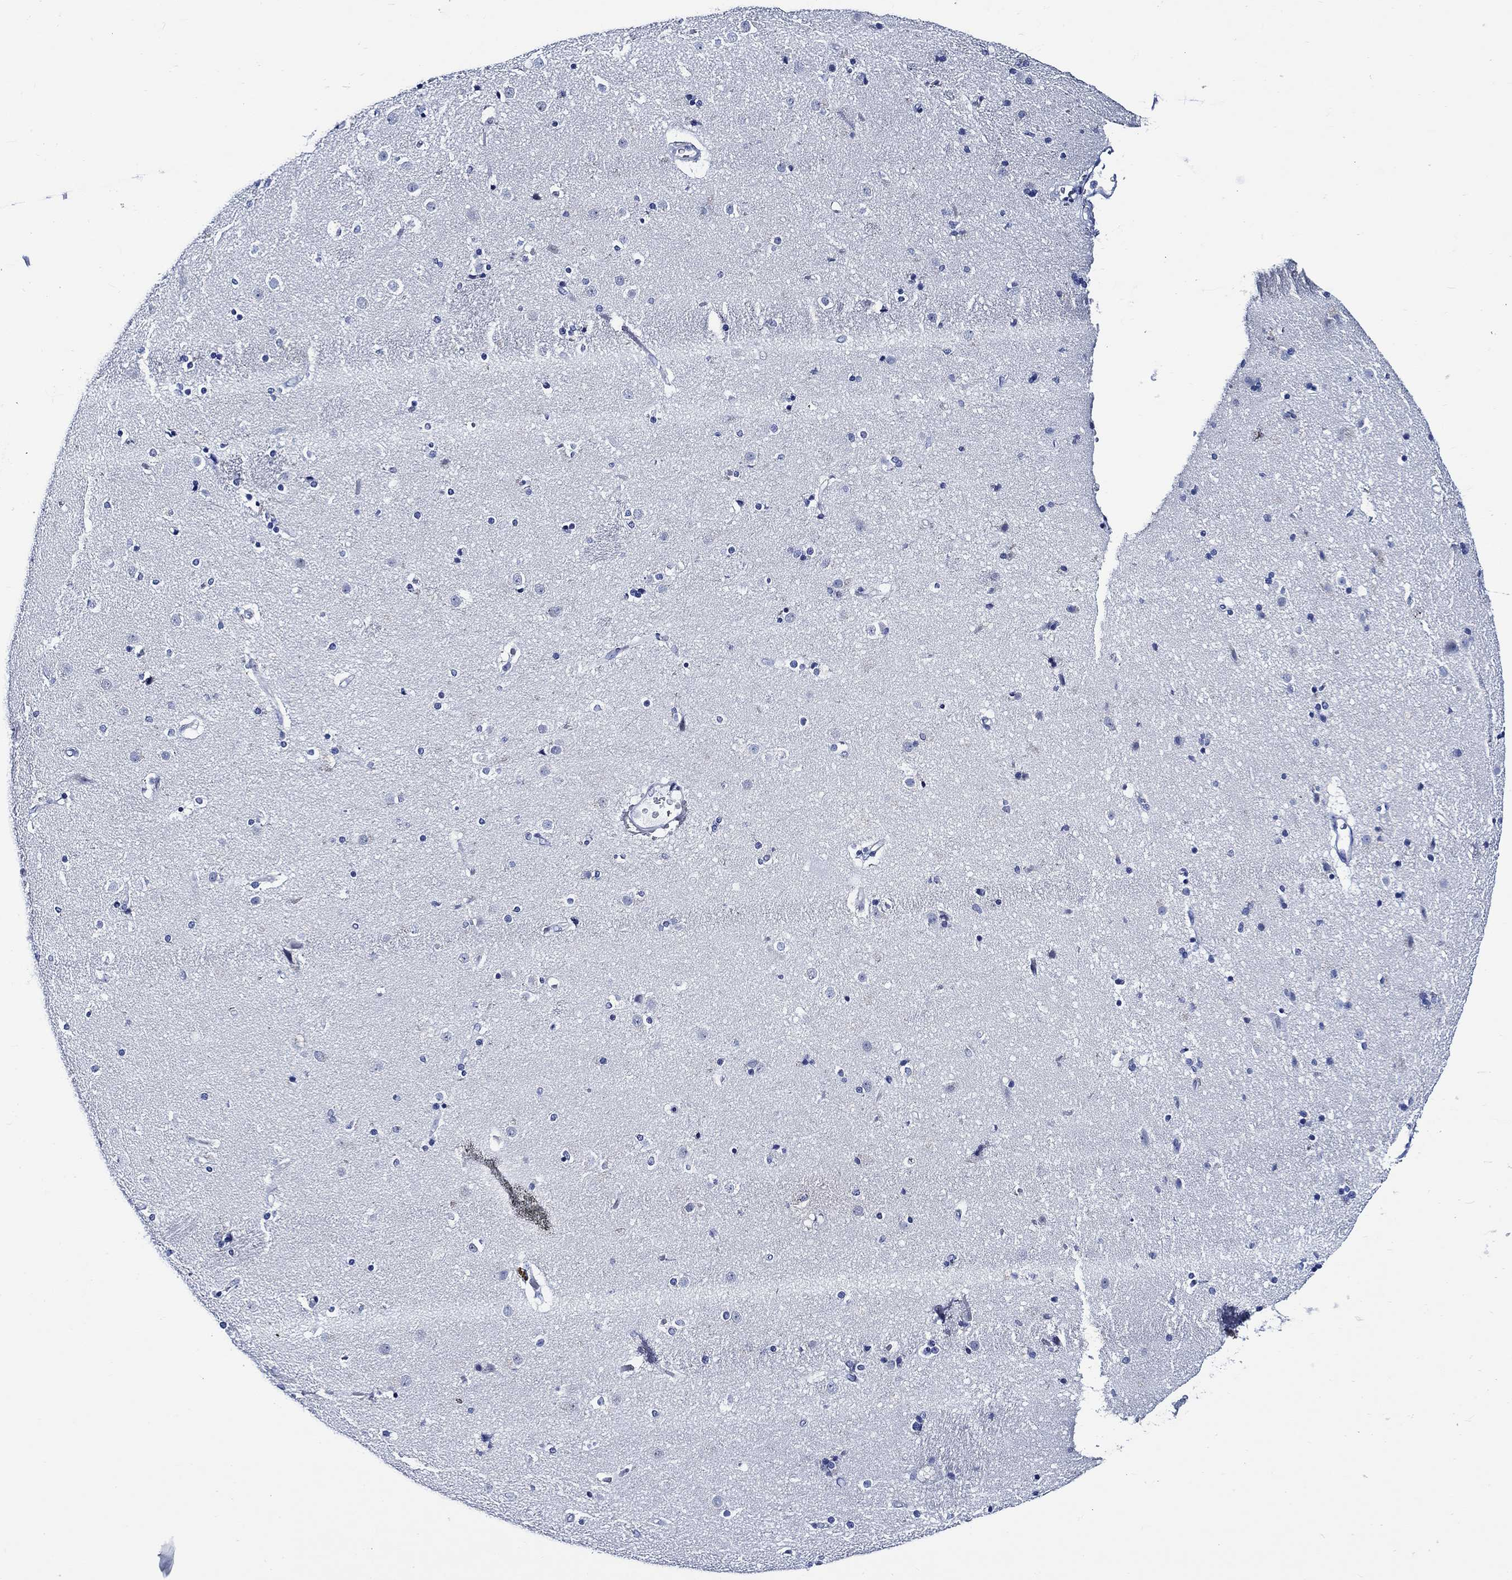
{"staining": {"intensity": "negative", "quantity": "none", "location": "none"}, "tissue": "caudate", "cell_type": "Glial cells", "image_type": "normal", "snomed": [{"axis": "morphology", "description": "Normal tissue, NOS"}, {"axis": "topography", "description": "Lateral ventricle wall"}], "caption": "Glial cells show no significant staining in unremarkable caudate. Nuclei are stained in blue.", "gene": "WDR62", "patient": {"sex": "female", "age": 71}}